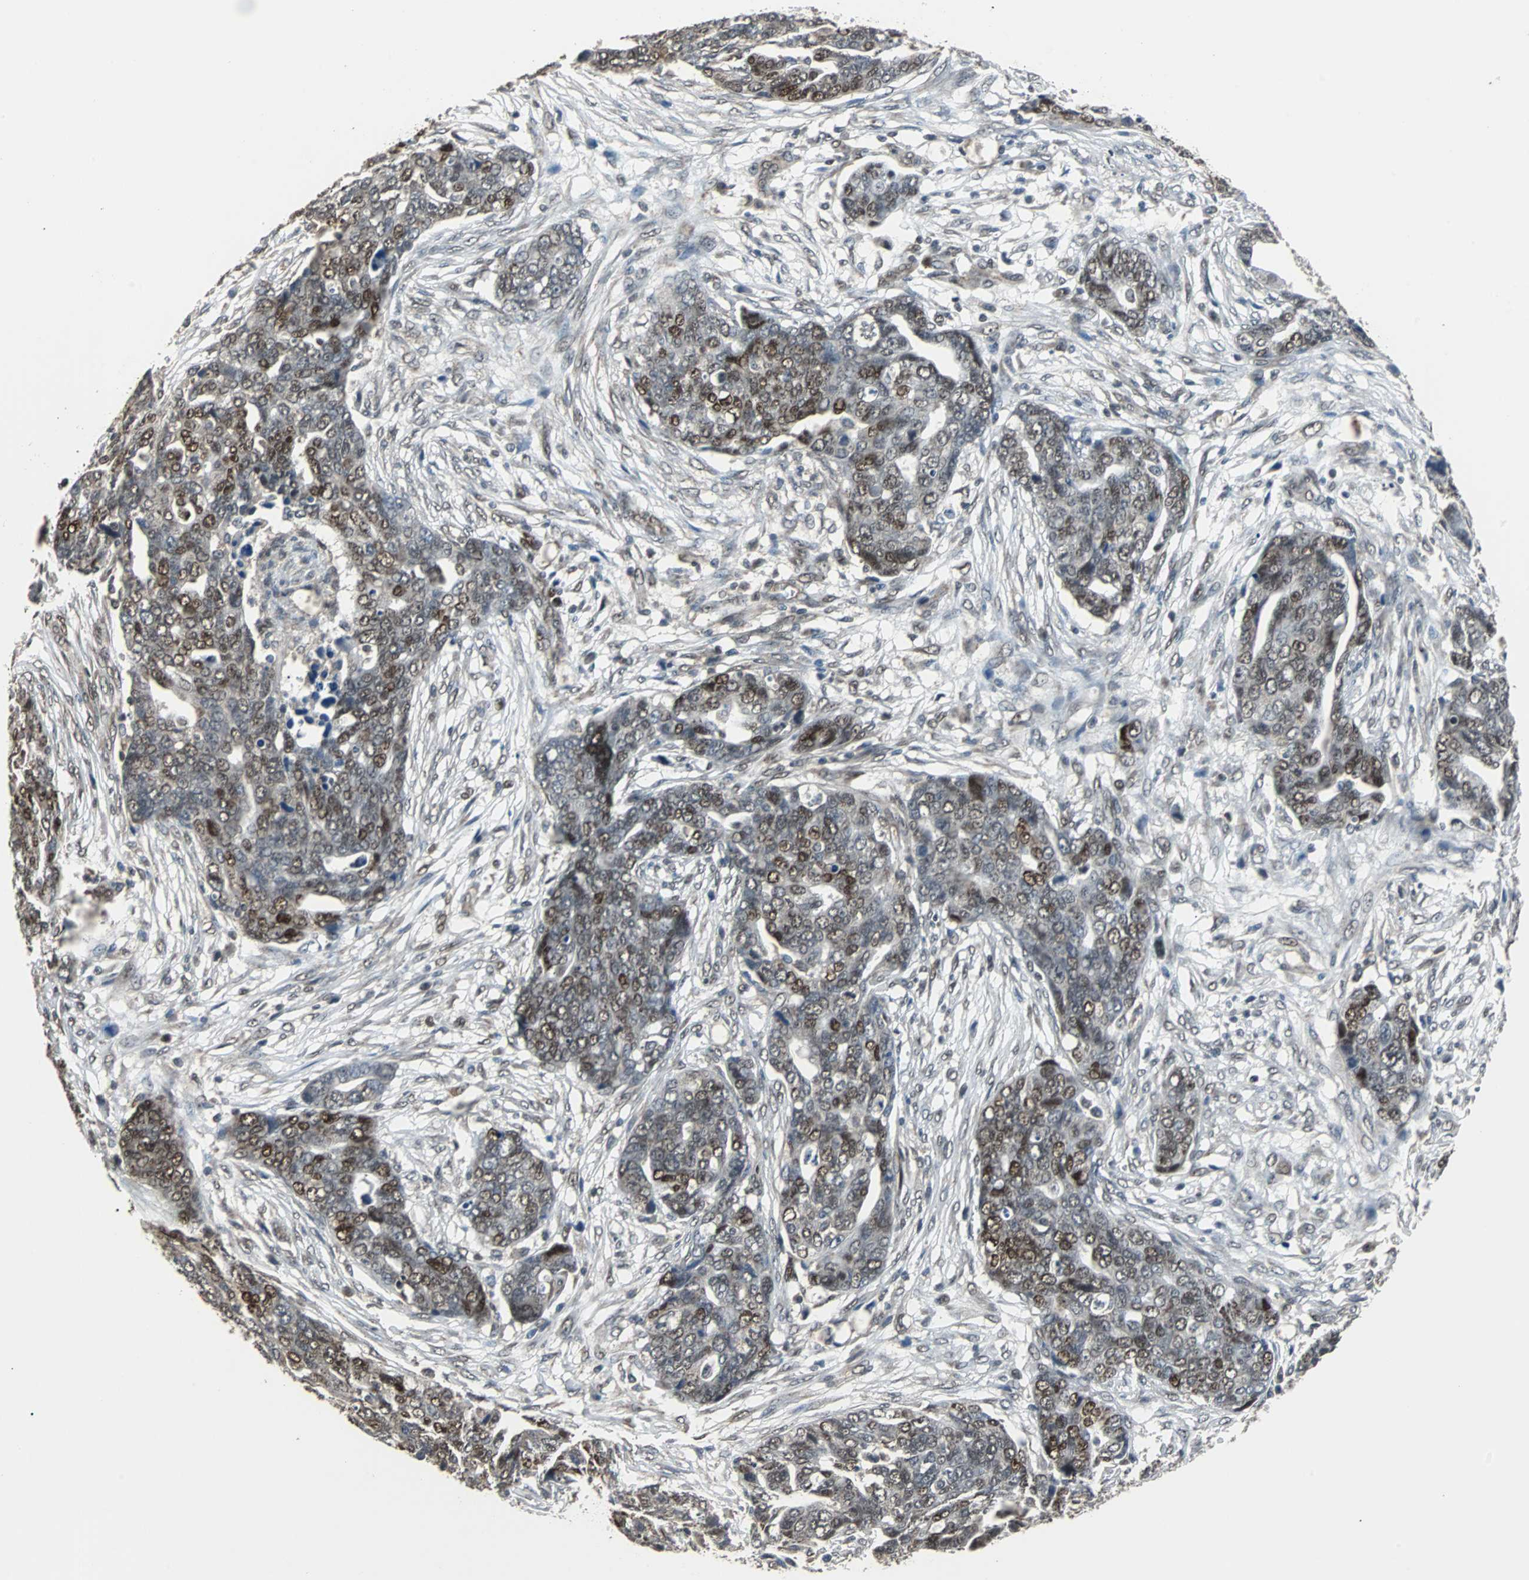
{"staining": {"intensity": "moderate", "quantity": "25%-75%", "location": "nuclear"}, "tissue": "ovarian cancer", "cell_type": "Tumor cells", "image_type": "cancer", "snomed": [{"axis": "morphology", "description": "Normal tissue, NOS"}, {"axis": "morphology", "description": "Cystadenocarcinoma, serous, NOS"}, {"axis": "topography", "description": "Fallopian tube"}, {"axis": "topography", "description": "Ovary"}], "caption": "IHC of human serous cystadenocarcinoma (ovarian) displays medium levels of moderate nuclear positivity in approximately 25%-75% of tumor cells. The protein of interest is stained brown, and the nuclei are stained in blue (DAB (3,3'-diaminobenzidine) IHC with brightfield microscopy, high magnification).", "gene": "ZHX2", "patient": {"sex": "female", "age": 56}}